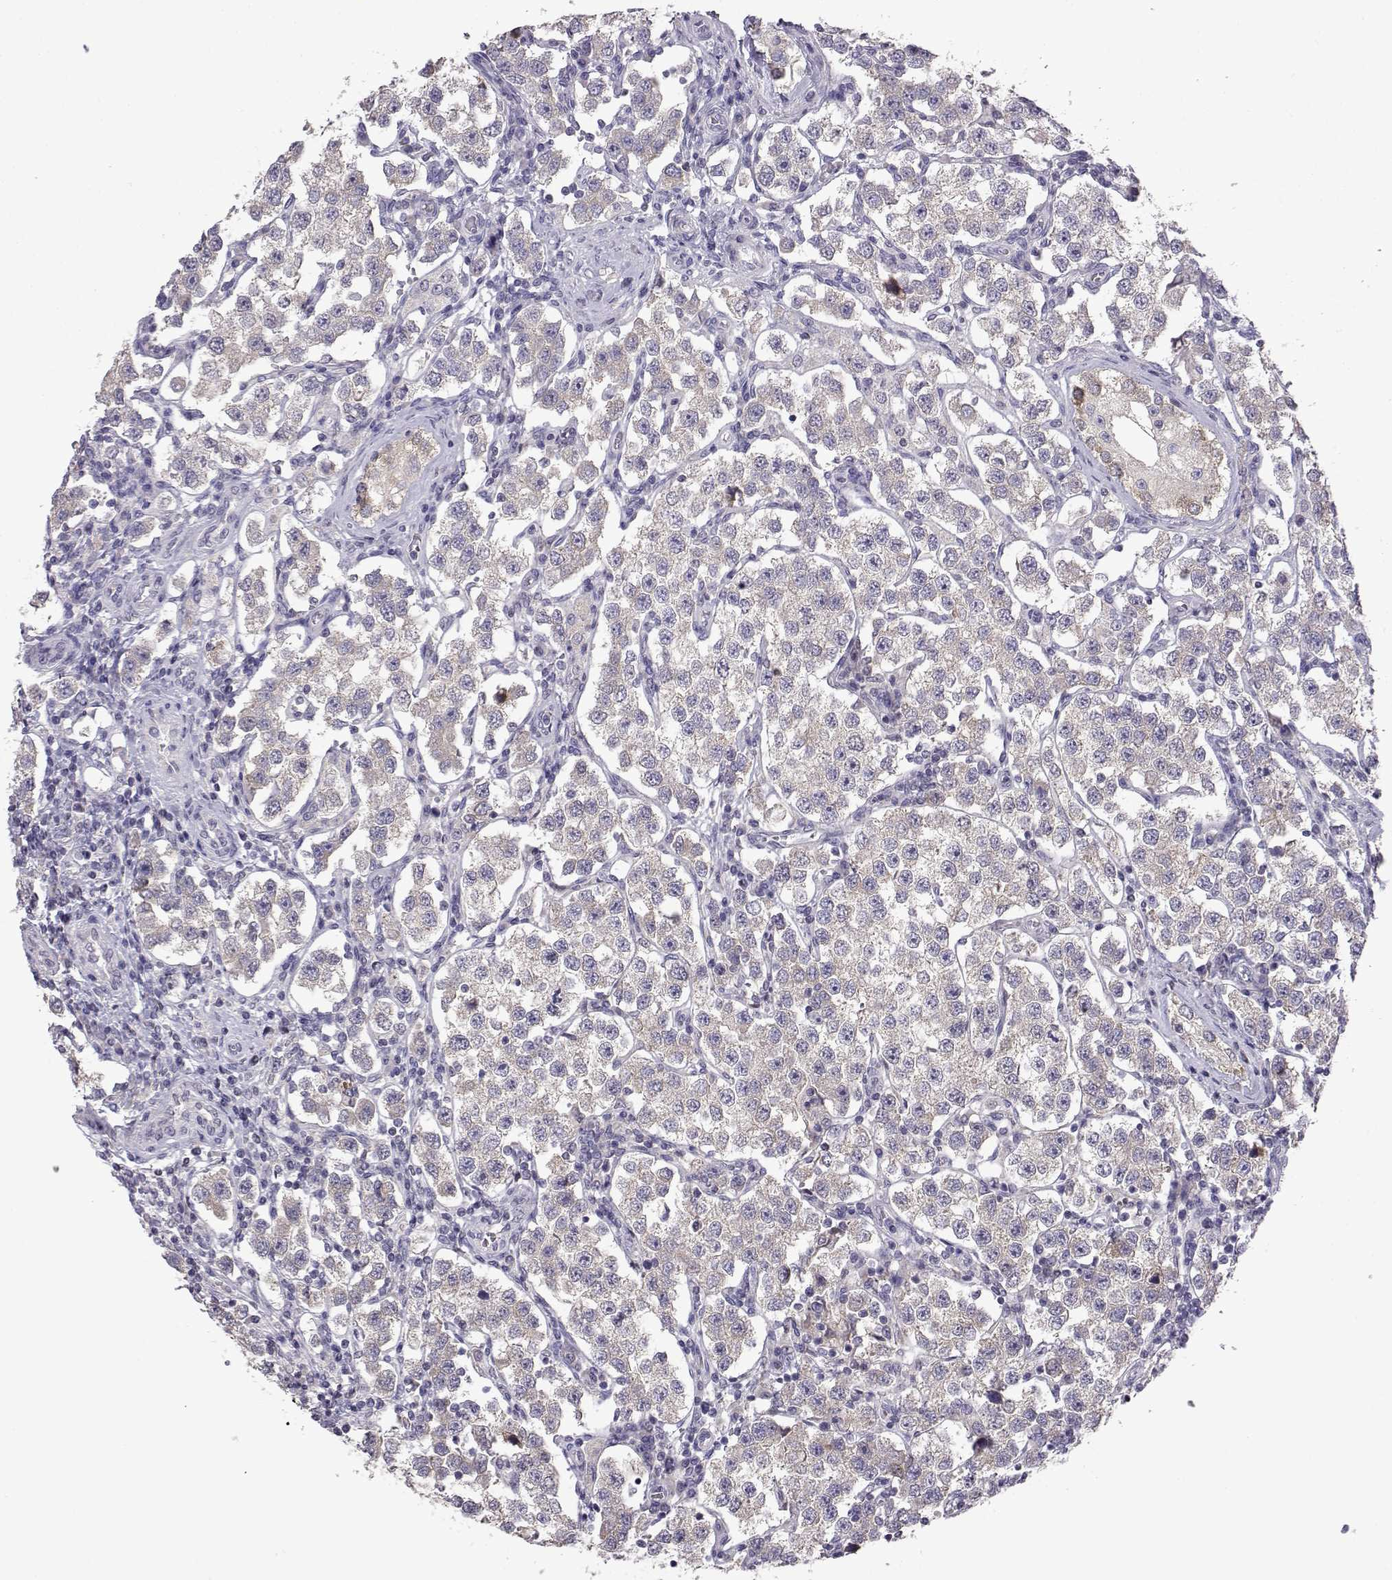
{"staining": {"intensity": "weak", "quantity": "<25%", "location": "cytoplasmic/membranous"}, "tissue": "testis cancer", "cell_type": "Tumor cells", "image_type": "cancer", "snomed": [{"axis": "morphology", "description": "Seminoma, NOS"}, {"axis": "topography", "description": "Testis"}], "caption": "A high-resolution photomicrograph shows IHC staining of testis seminoma, which shows no significant staining in tumor cells.", "gene": "VGF", "patient": {"sex": "male", "age": 37}}